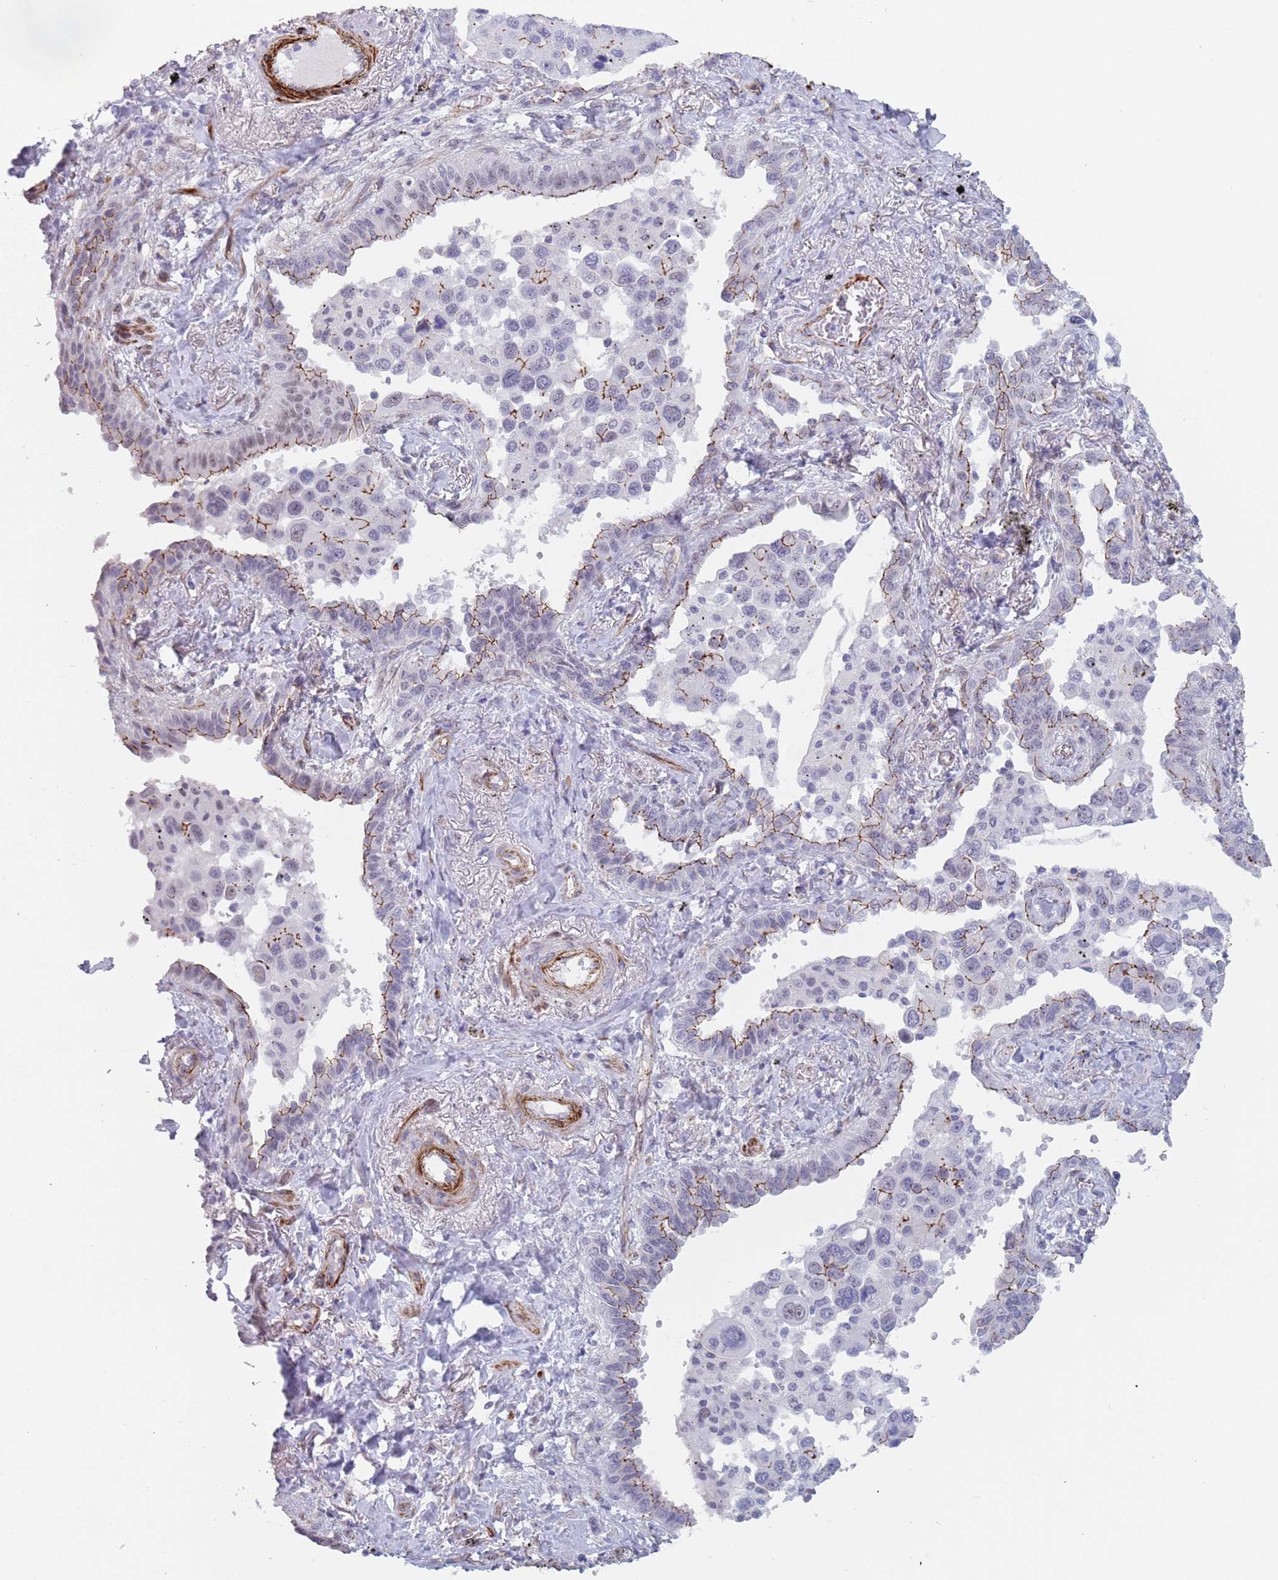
{"staining": {"intensity": "moderate", "quantity": "25%-75%", "location": "cytoplasmic/membranous"}, "tissue": "lung cancer", "cell_type": "Tumor cells", "image_type": "cancer", "snomed": [{"axis": "morphology", "description": "Adenocarcinoma, NOS"}, {"axis": "topography", "description": "Lung"}], "caption": "Immunohistochemical staining of lung adenocarcinoma shows medium levels of moderate cytoplasmic/membranous protein expression in approximately 25%-75% of tumor cells.", "gene": "OR5A2", "patient": {"sex": "male", "age": 67}}